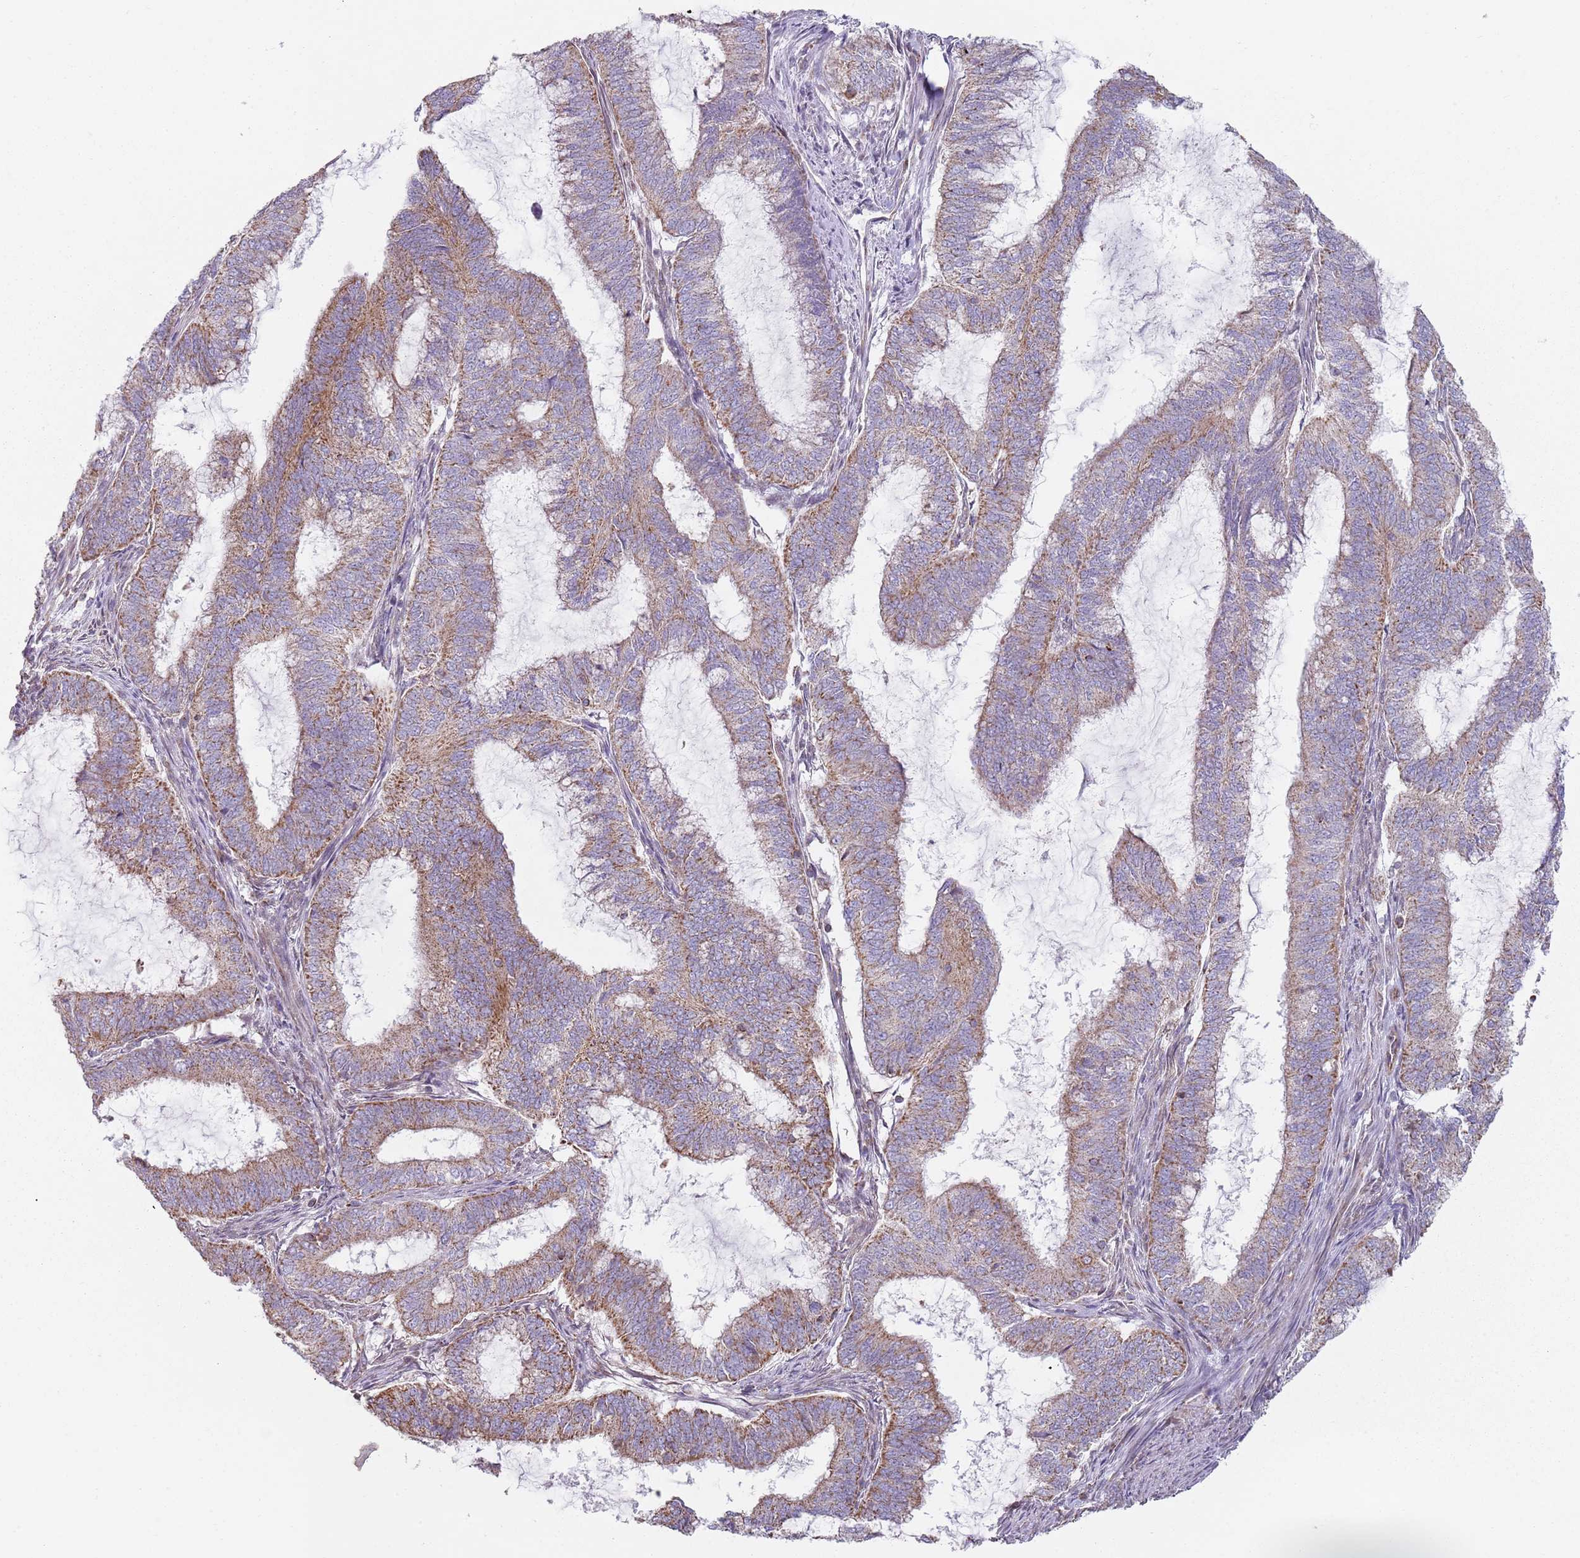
{"staining": {"intensity": "moderate", "quantity": ">75%", "location": "cytoplasmic/membranous"}, "tissue": "endometrial cancer", "cell_type": "Tumor cells", "image_type": "cancer", "snomed": [{"axis": "morphology", "description": "Adenocarcinoma, NOS"}, {"axis": "topography", "description": "Endometrium"}], "caption": "Human endometrial cancer (adenocarcinoma) stained with a protein marker exhibits moderate staining in tumor cells.", "gene": "GAS8", "patient": {"sex": "female", "age": 51}}